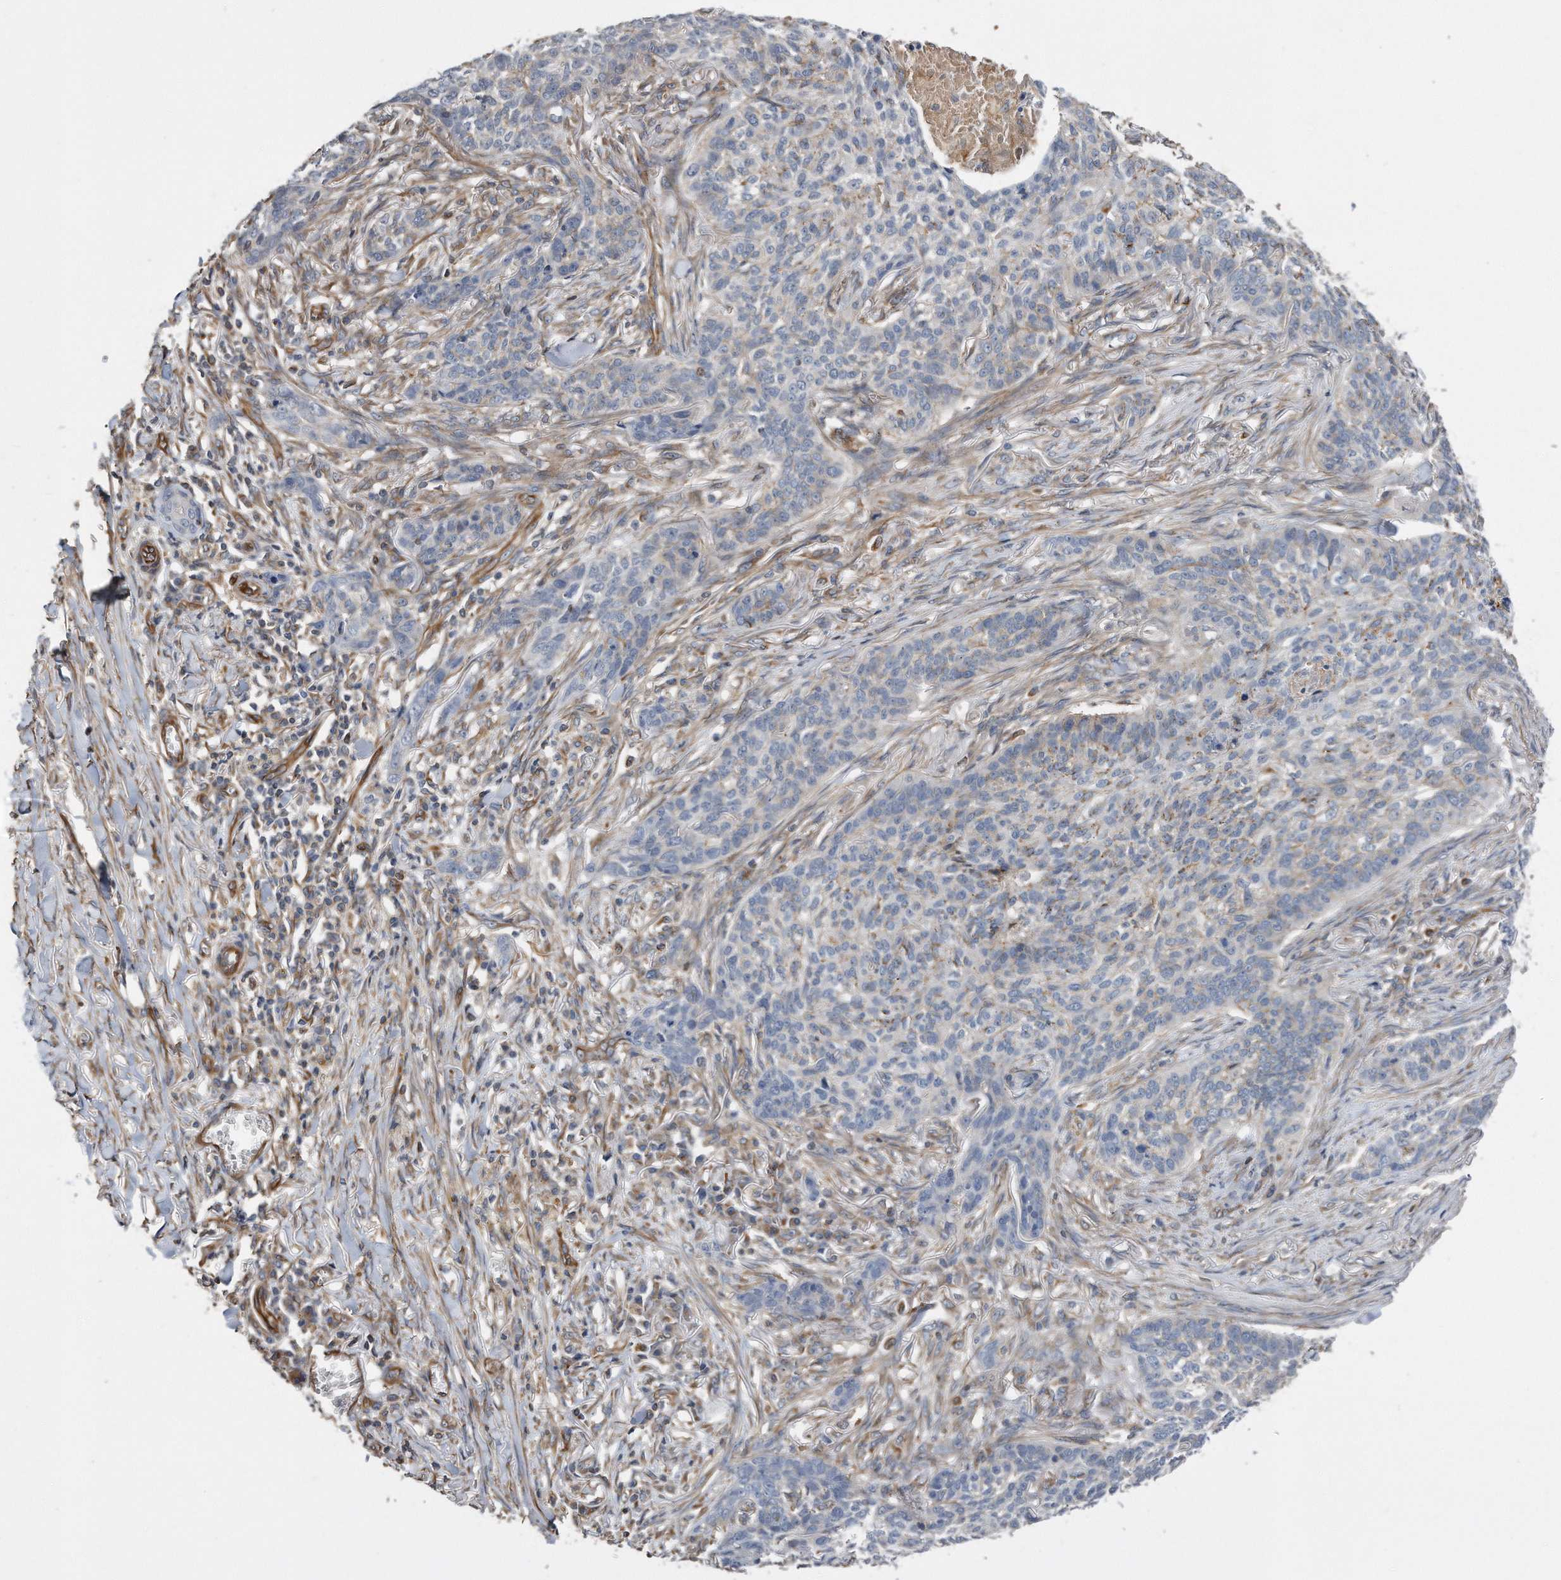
{"staining": {"intensity": "negative", "quantity": "none", "location": "none"}, "tissue": "skin cancer", "cell_type": "Tumor cells", "image_type": "cancer", "snomed": [{"axis": "morphology", "description": "Basal cell carcinoma"}, {"axis": "topography", "description": "Skin"}], "caption": "Immunohistochemical staining of human skin basal cell carcinoma reveals no significant positivity in tumor cells.", "gene": "GPC1", "patient": {"sex": "male", "age": 85}}